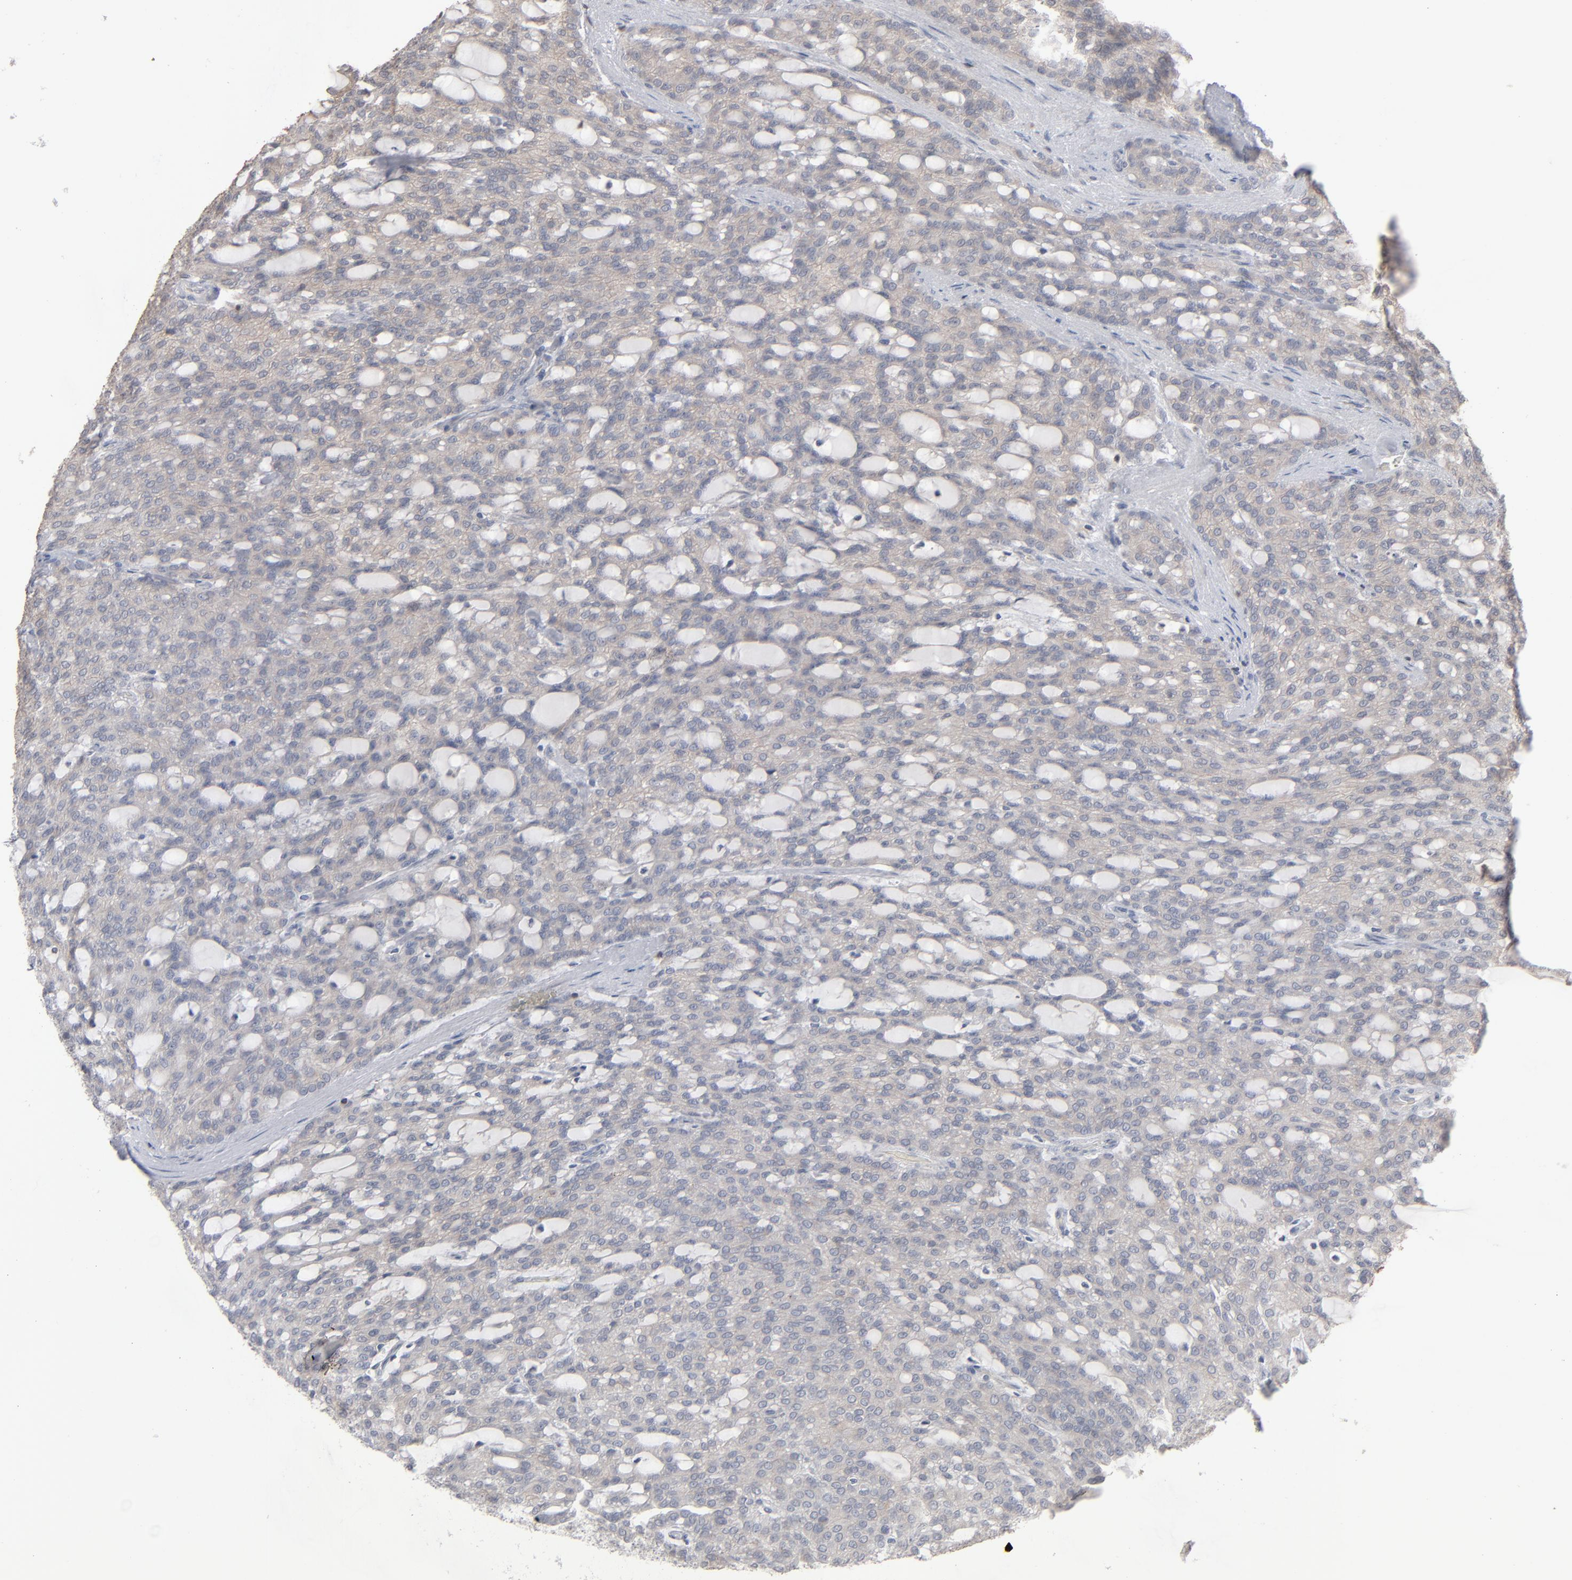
{"staining": {"intensity": "weak", "quantity": ">75%", "location": "cytoplasmic/membranous"}, "tissue": "renal cancer", "cell_type": "Tumor cells", "image_type": "cancer", "snomed": [{"axis": "morphology", "description": "Adenocarcinoma, NOS"}, {"axis": "topography", "description": "Kidney"}], "caption": "This micrograph displays IHC staining of renal adenocarcinoma, with low weak cytoplasmic/membranous positivity in approximately >75% of tumor cells.", "gene": "STAT4", "patient": {"sex": "male", "age": 63}}